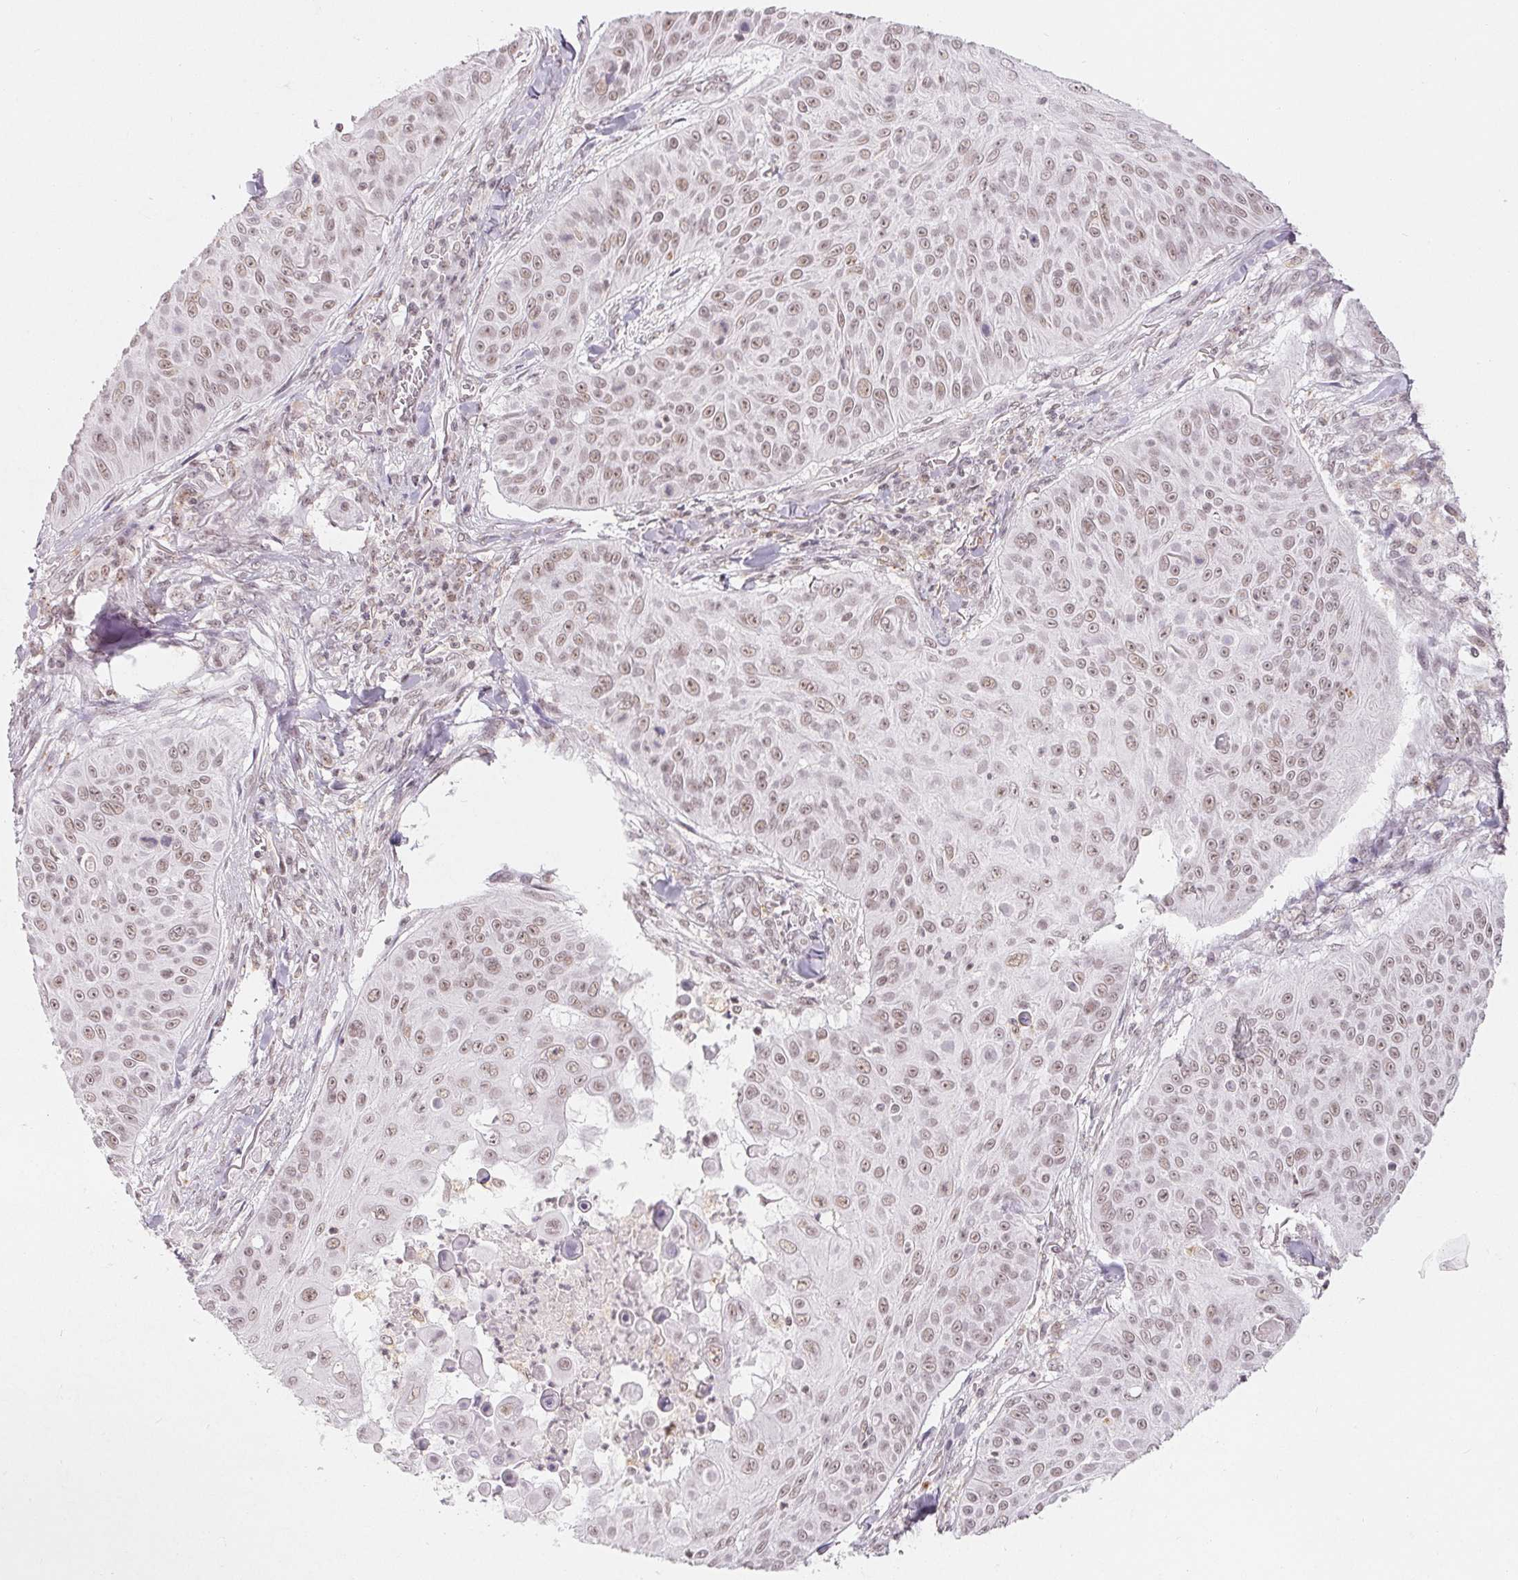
{"staining": {"intensity": "weak", "quantity": ">75%", "location": "nuclear"}, "tissue": "skin cancer", "cell_type": "Tumor cells", "image_type": "cancer", "snomed": [{"axis": "morphology", "description": "Squamous cell carcinoma, NOS"}, {"axis": "topography", "description": "Skin"}], "caption": "The image shows a brown stain indicating the presence of a protein in the nuclear of tumor cells in squamous cell carcinoma (skin).", "gene": "NXF3", "patient": {"sex": "male", "age": 82}}